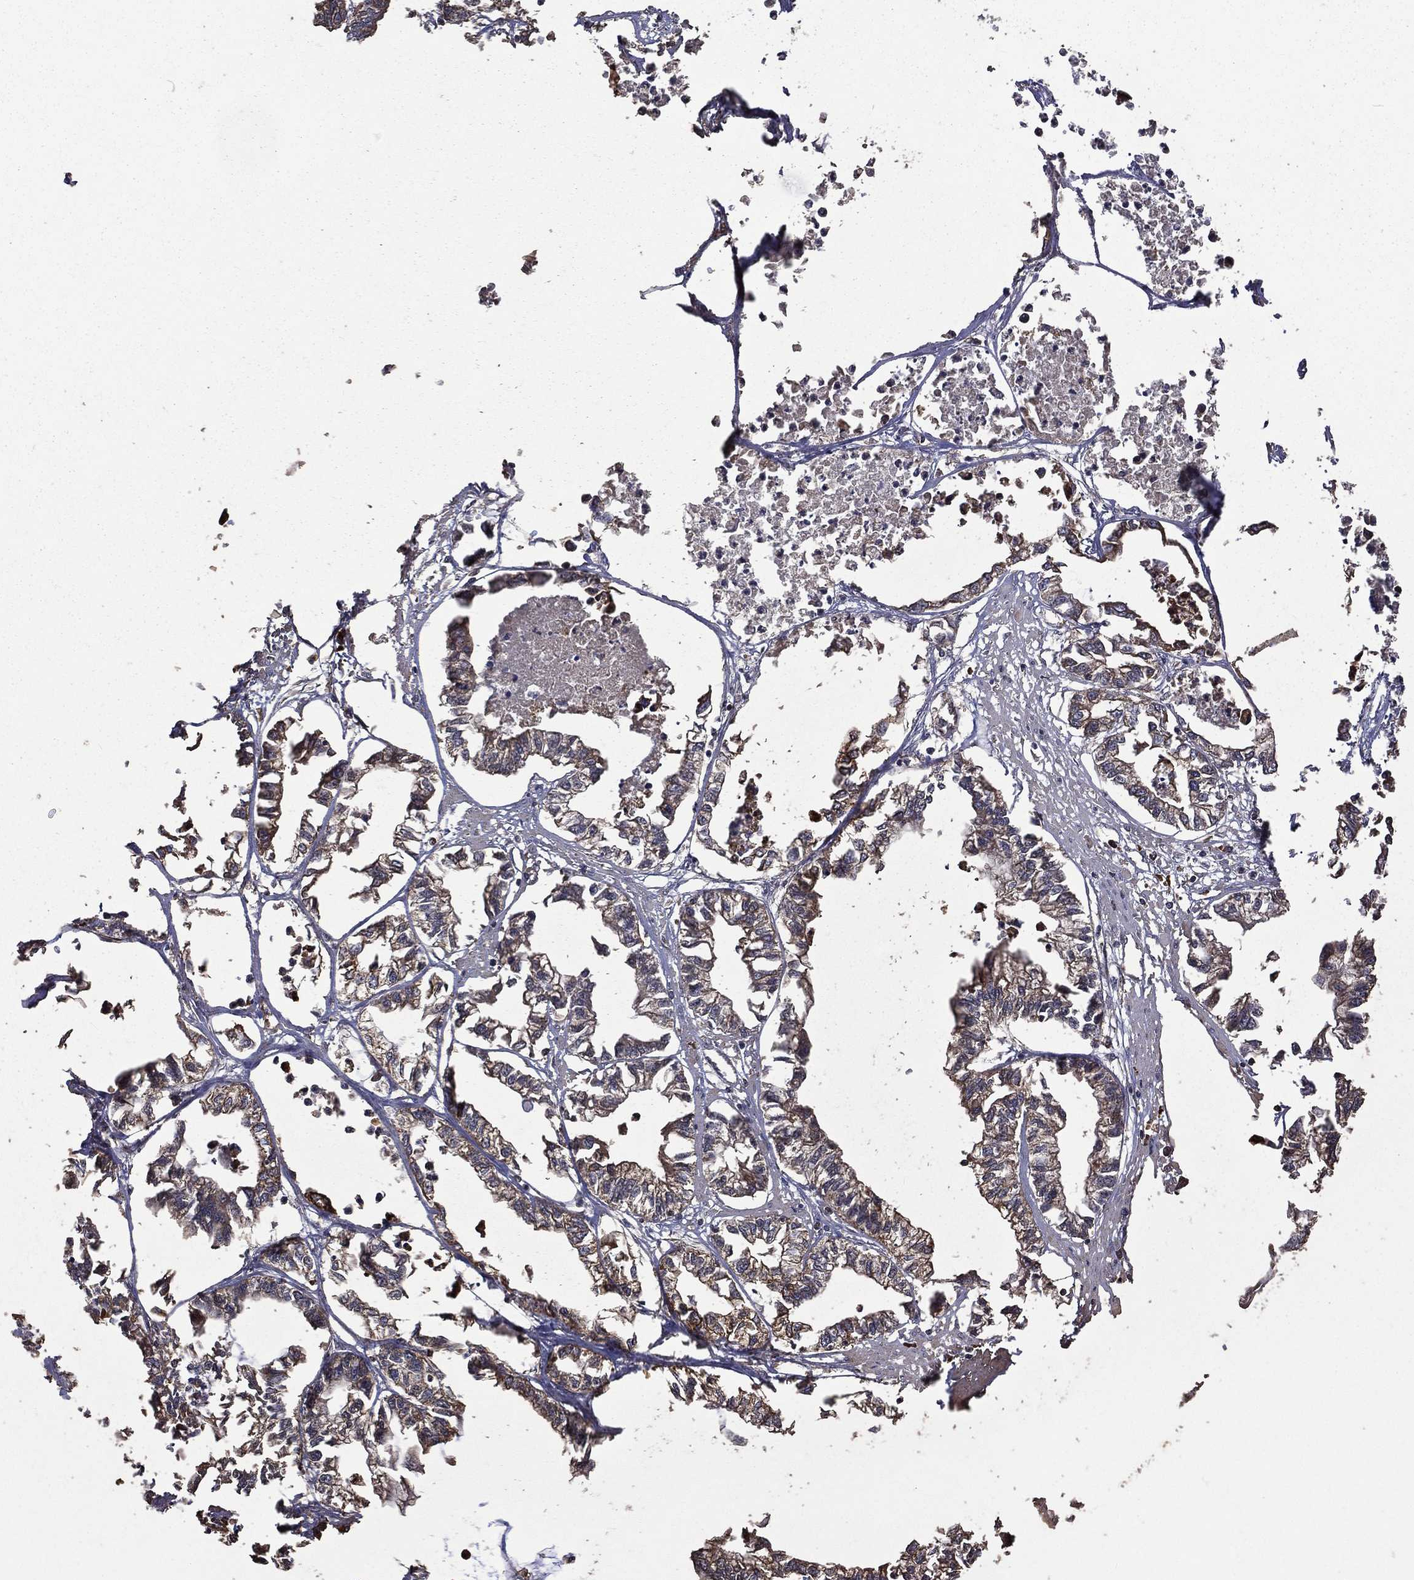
{"staining": {"intensity": "weak", "quantity": "<25%", "location": "cytoplasmic/membranous"}, "tissue": "stomach cancer", "cell_type": "Tumor cells", "image_type": "cancer", "snomed": [{"axis": "morphology", "description": "Adenocarcinoma, NOS"}, {"axis": "topography", "description": "Stomach"}], "caption": "There is no significant positivity in tumor cells of stomach cancer (adenocarcinoma).", "gene": "METTL27", "patient": {"sex": "male", "age": 83}}